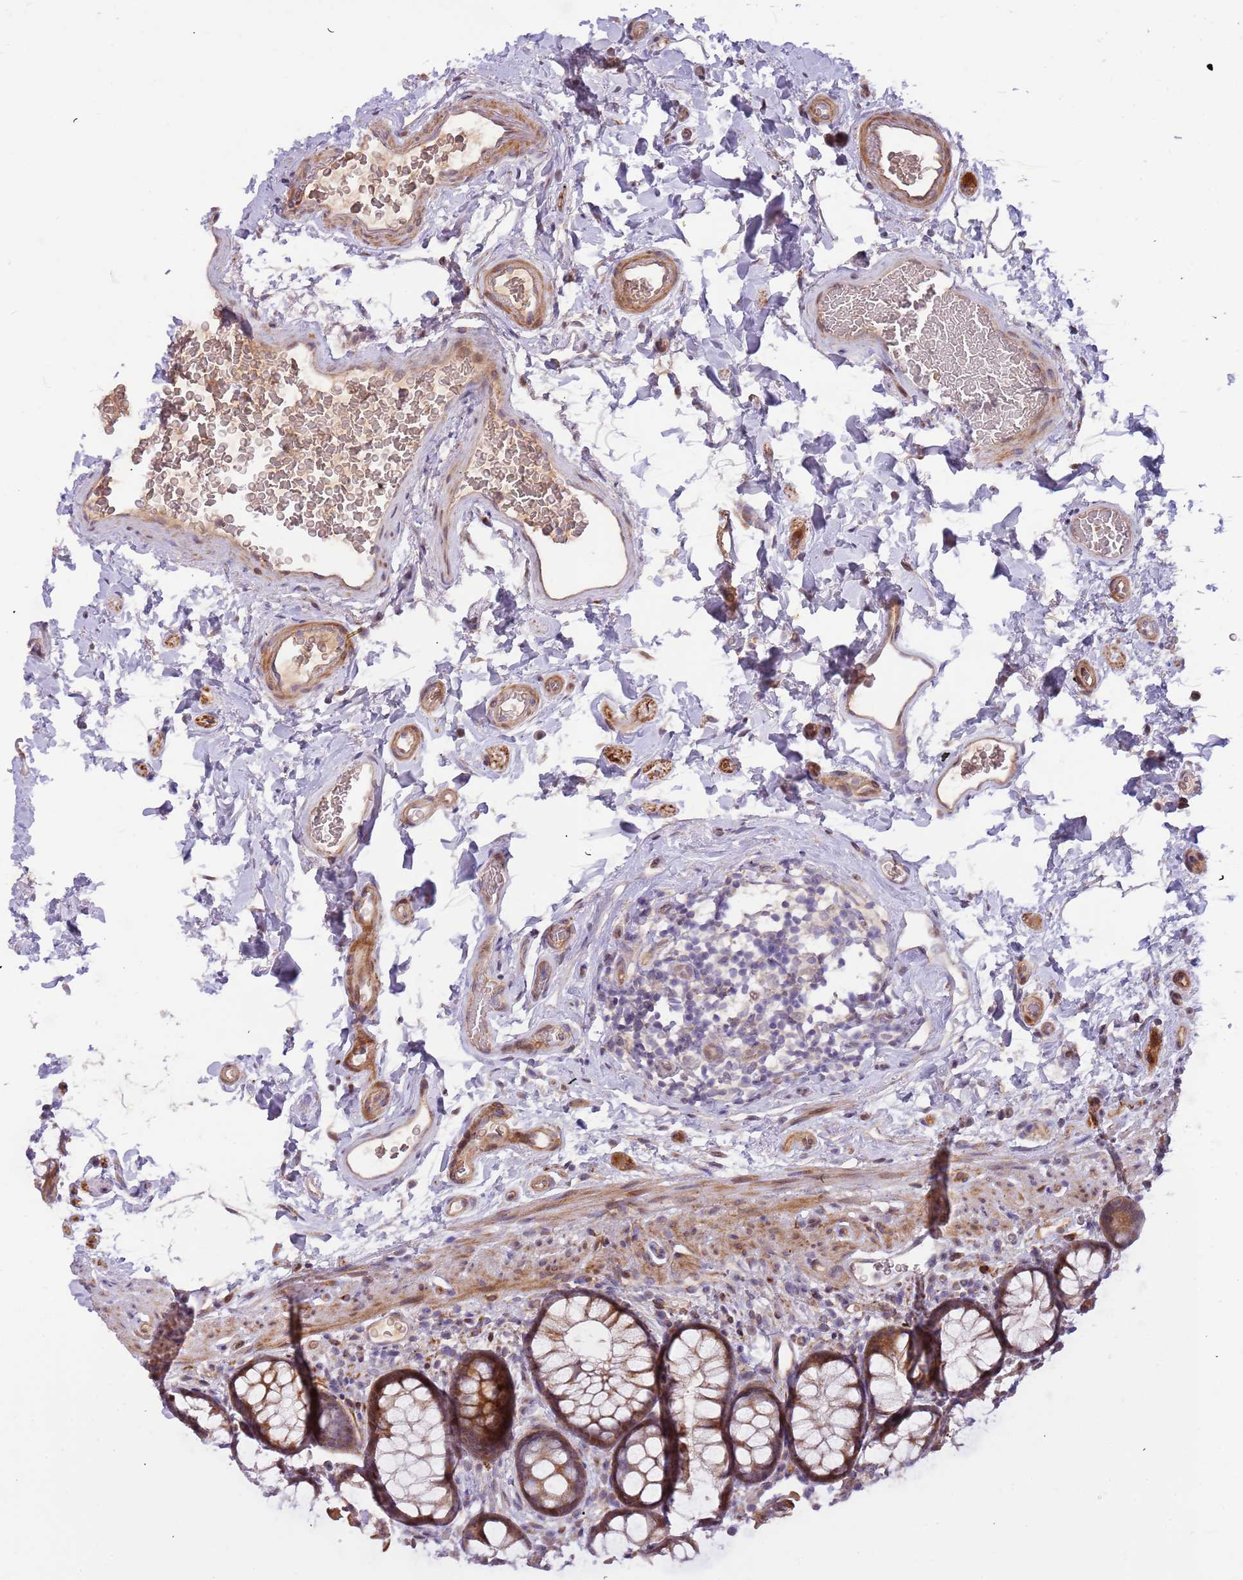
{"staining": {"intensity": "moderate", "quantity": ">75%", "location": "cytoplasmic/membranous"}, "tissue": "colon", "cell_type": "Endothelial cells", "image_type": "normal", "snomed": [{"axis": "morphology", "description": "Normal tissue, NOS"}, {"axis": "topography", "description": "Colon"}], "caption": "Endothelial cells exhibit medium levels of moderate cytoplasmic/membranous expression in approximately >75% of cells in benign colon. (DAB (3,3'-diaminobenzidine) IHC with brightfield microscopy, high magnification).", "gene": "TRAPPC6B", "patient": {"sex": "female", "age": 82}}